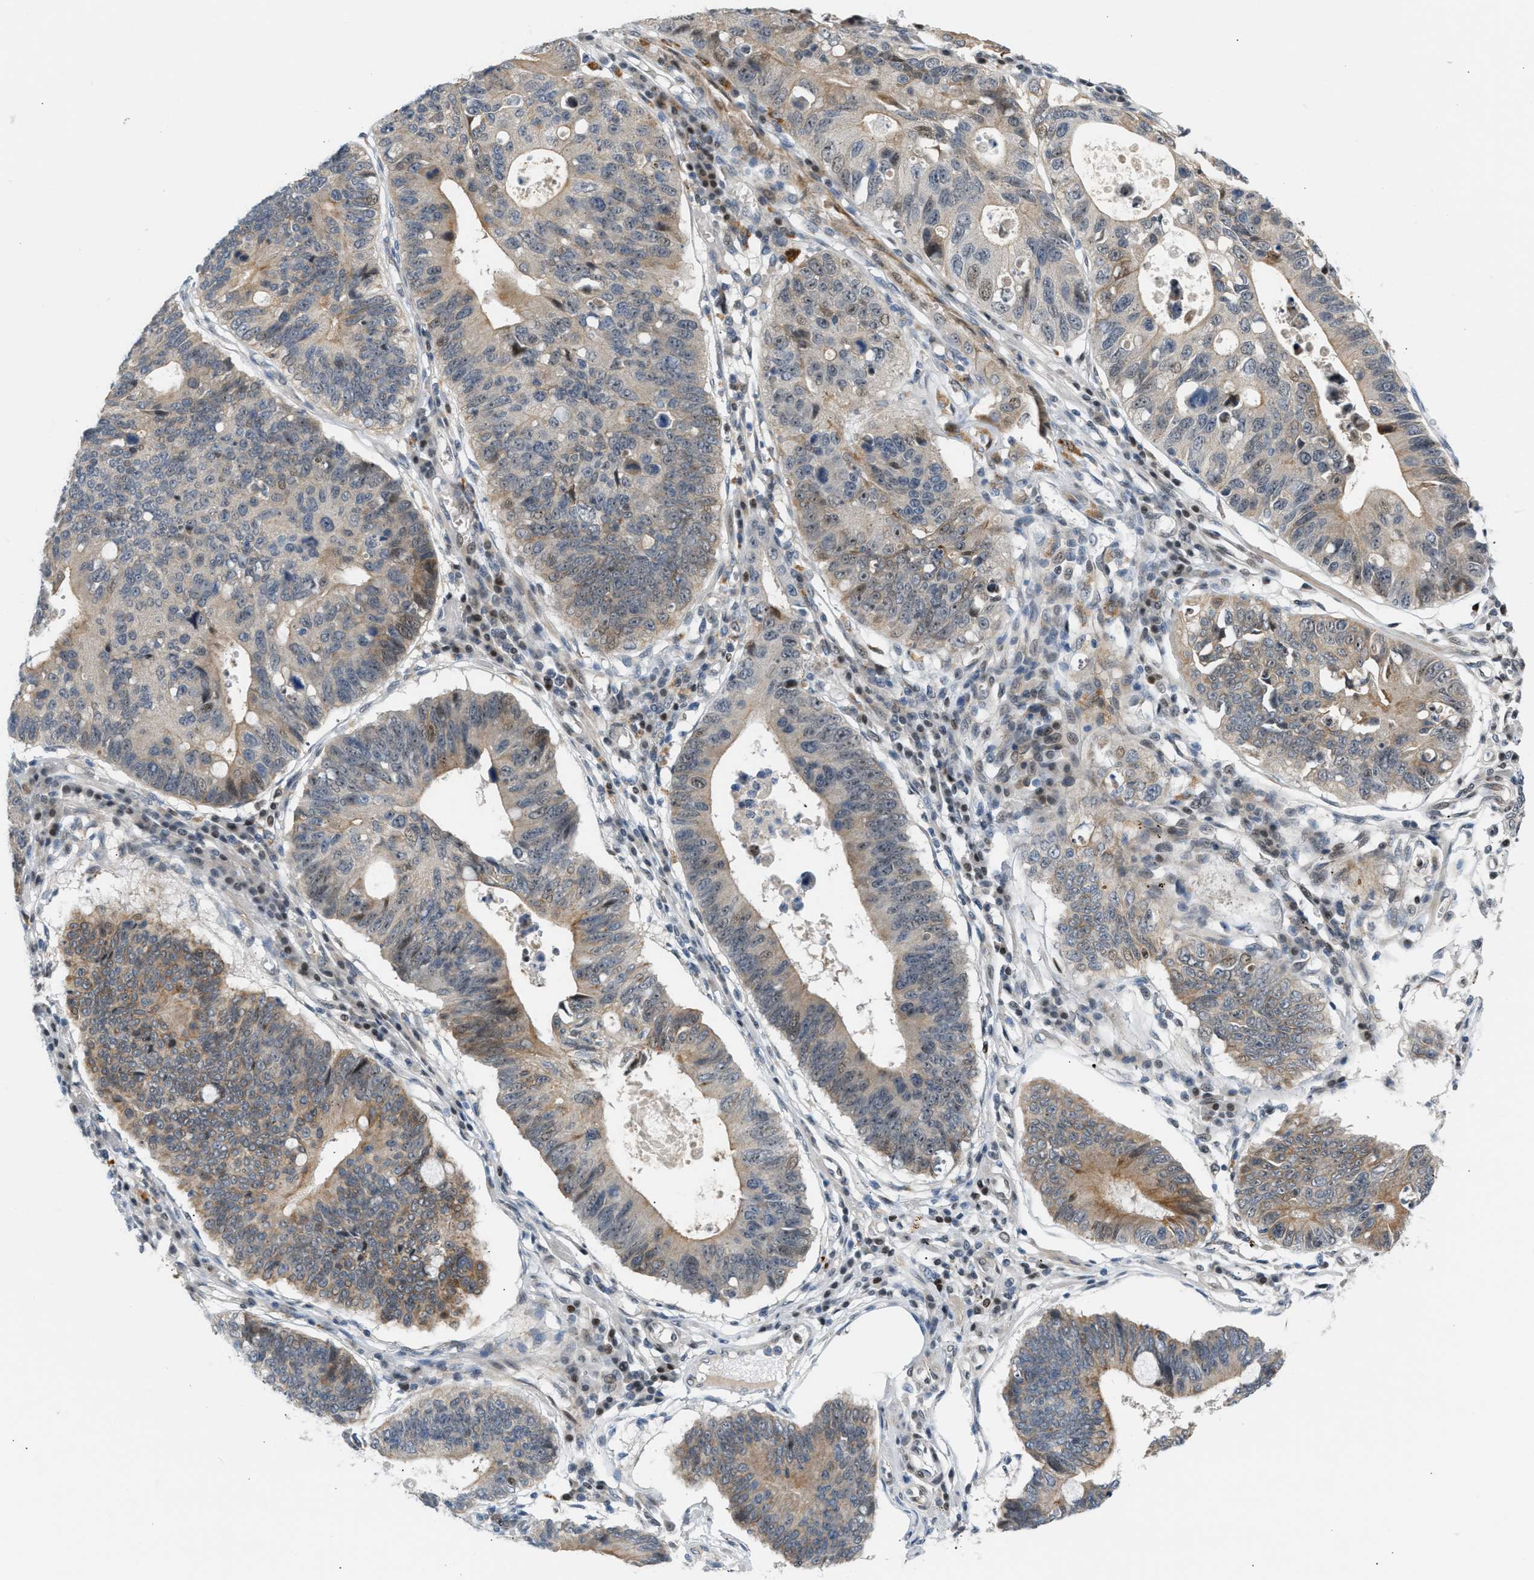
{"staining": {"intensity": "moderate", "quantity": "25%-75%", "location": "cytoplasmic/membranous,nuclear"}, "tissue": "stomach cancer", "cell_type": "Tumor cells", "image_type": "cancer", "snomed": [{"axis": "morphology", "description": "Adenocarcinoma, NOS"}, {"axis": "topography", "description": "Stomach"}], "caption": "The histopathology image reveals staining of stomach adenocarcinoma, revealing moderate cytoplasmic/membranous and nuclear protein expression (brown color) within tumor cells.", "gene": "NPS", "patient": {"sex": "male", "age": 59}}